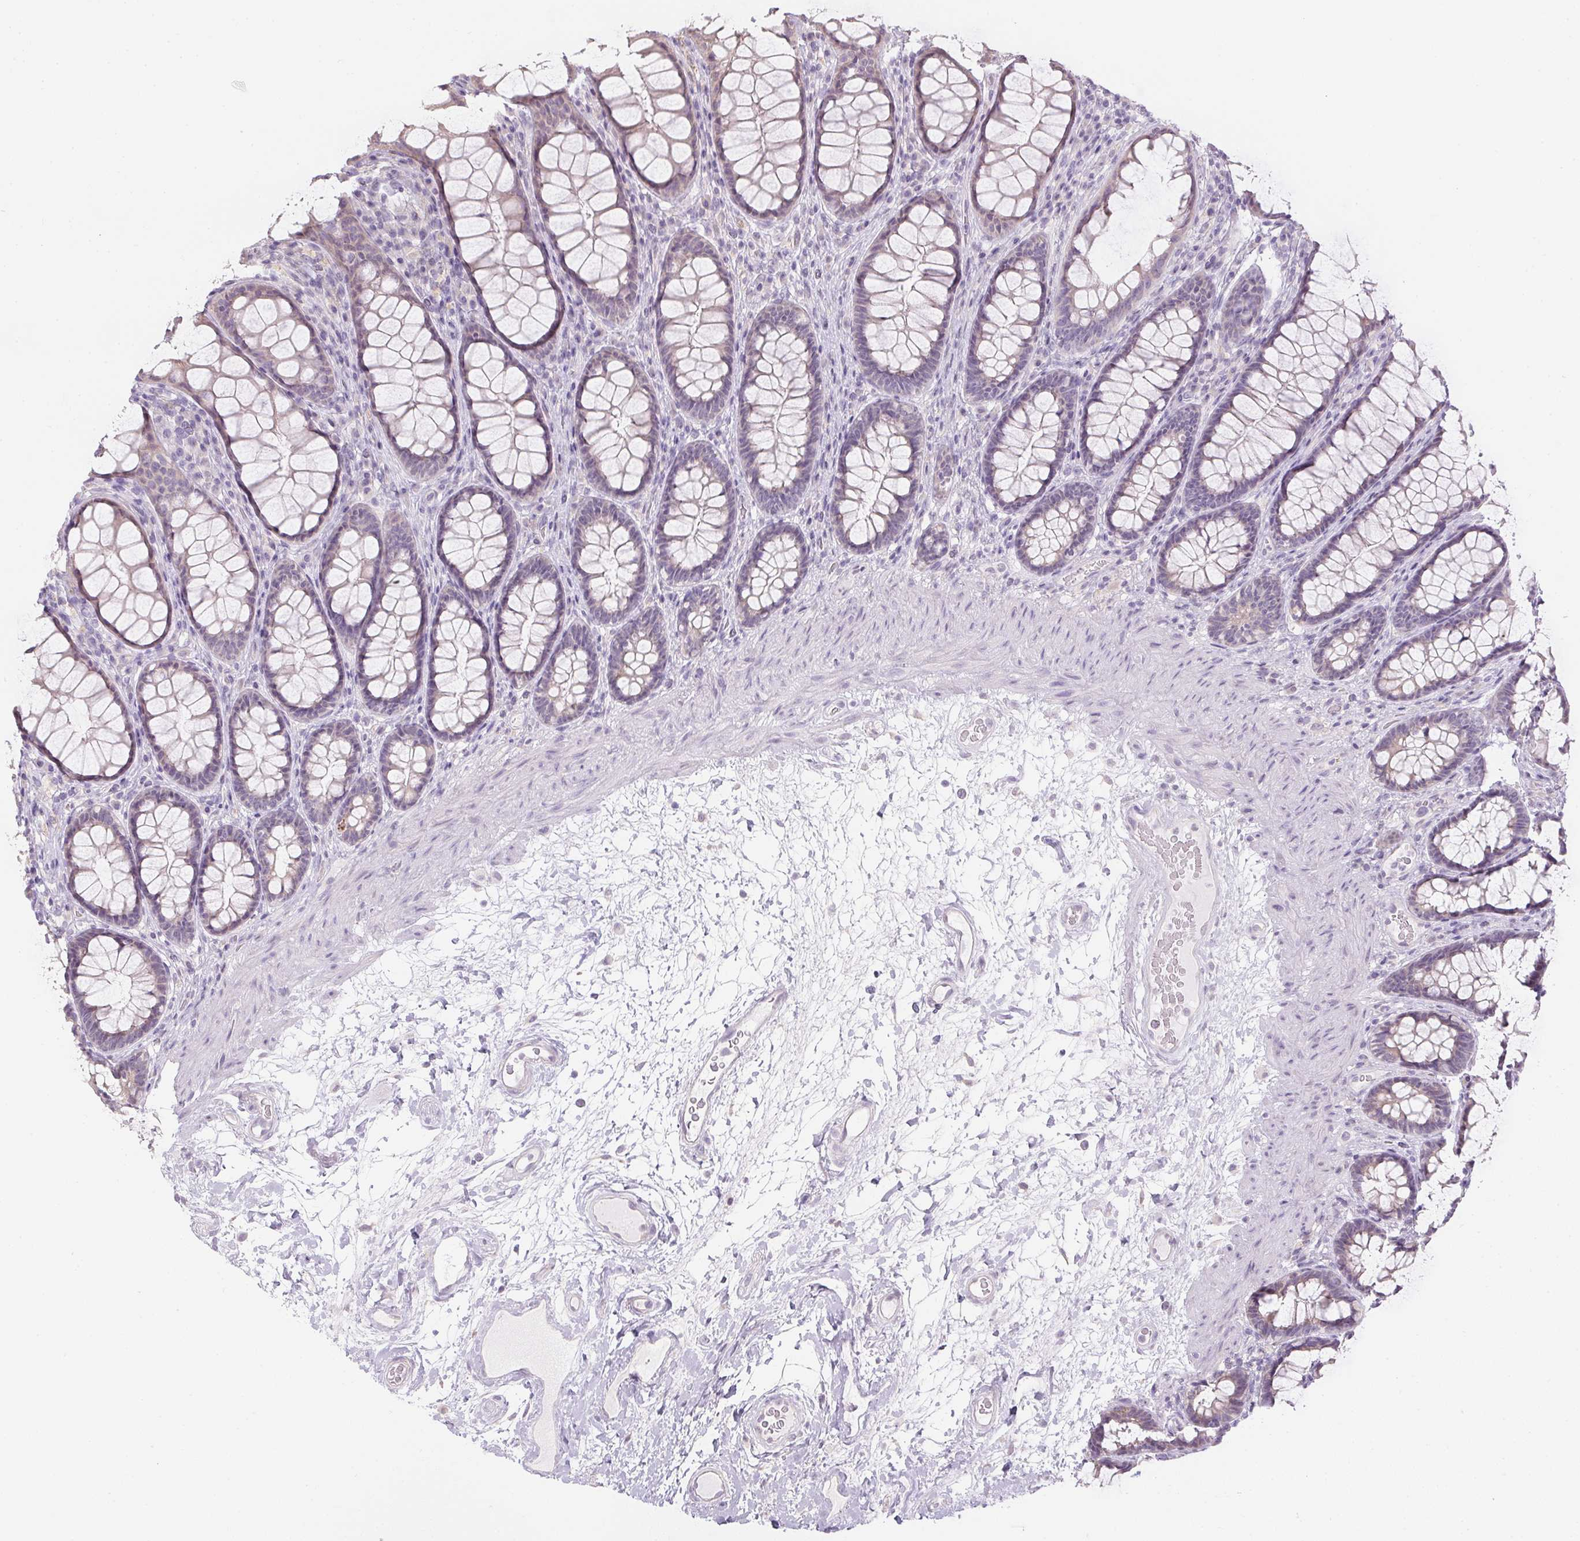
{"staining": {"intensity": "weak", "quantity": "25%-75%", "location": "cytoplasmic/membranous"}, "tissue": "rectum", "cell_type": "Glandular cells", "image_type": "normal", "snomed": [{"axis": "morphology", "description": "Normal tissue, NOS"}, {"axis": "topography", "description": "Rectum"}], "caption": "Glandular cells reveal weak cytoplasmic/membranous staining in approximately 25%-75% of cells in benign rectum.", "gene": "CTCFL", "patient": {"sex": "male", "age": 72}}